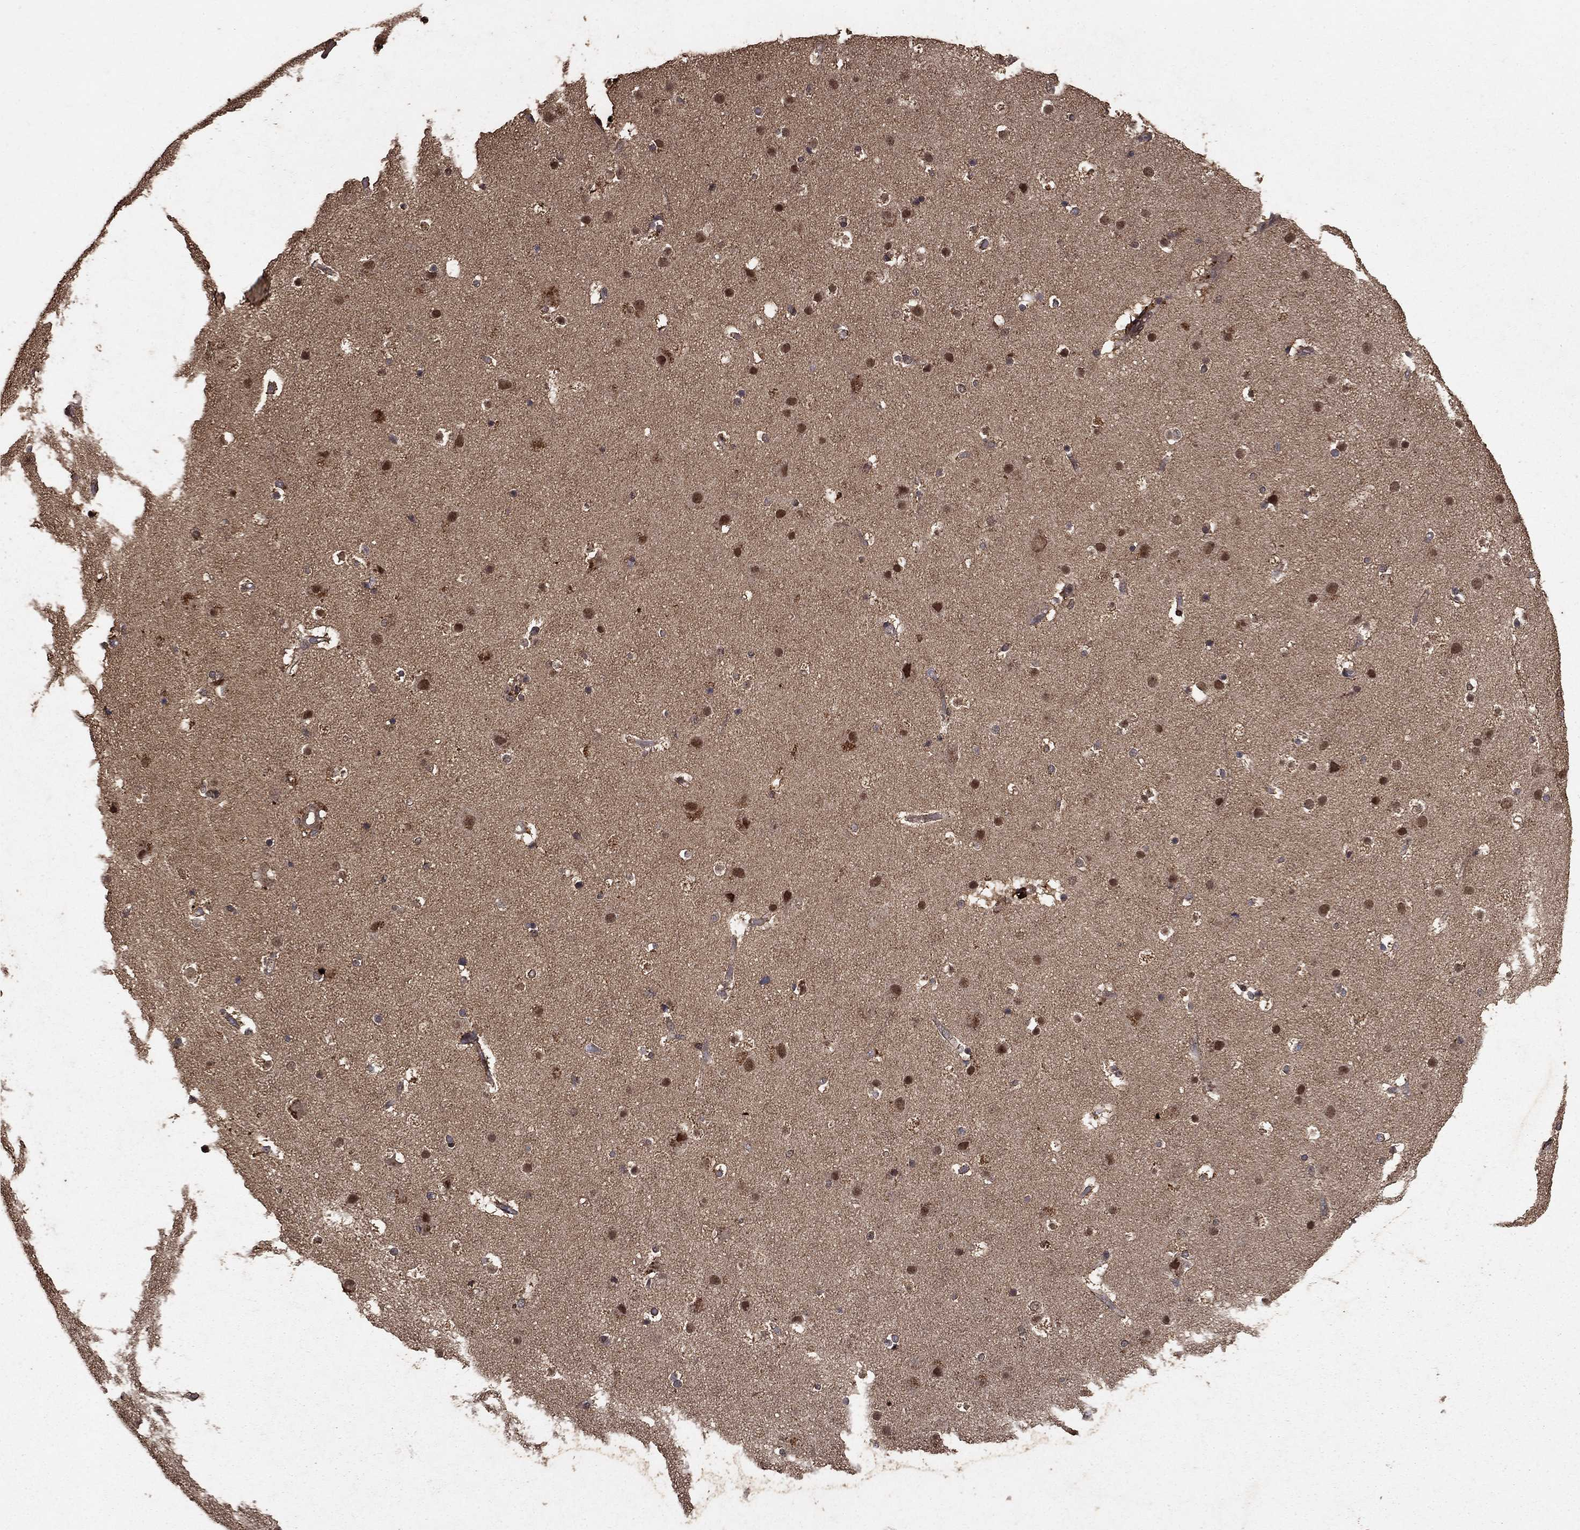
{"staining": {"intensity": "negative", "quantity": "none", "location": "none"}, "tissue": "cerebral cortex", "cell_type": "Endothelial cells", "image_type": "normal", "snomed": [{"axis": "morphology", "description": "Normal tissue, NOS"}, {"axis": "topography", "description": "Cerebral cortex"}], "caption": "IHC of normal cerebral cortex exhibits no expression in endothelial cells. (Immunohistochemistry (ihc), brightfield microscopy, high magnification).", "gene": "PRDM1", "patient": {"sex": "female", "age": 52}}